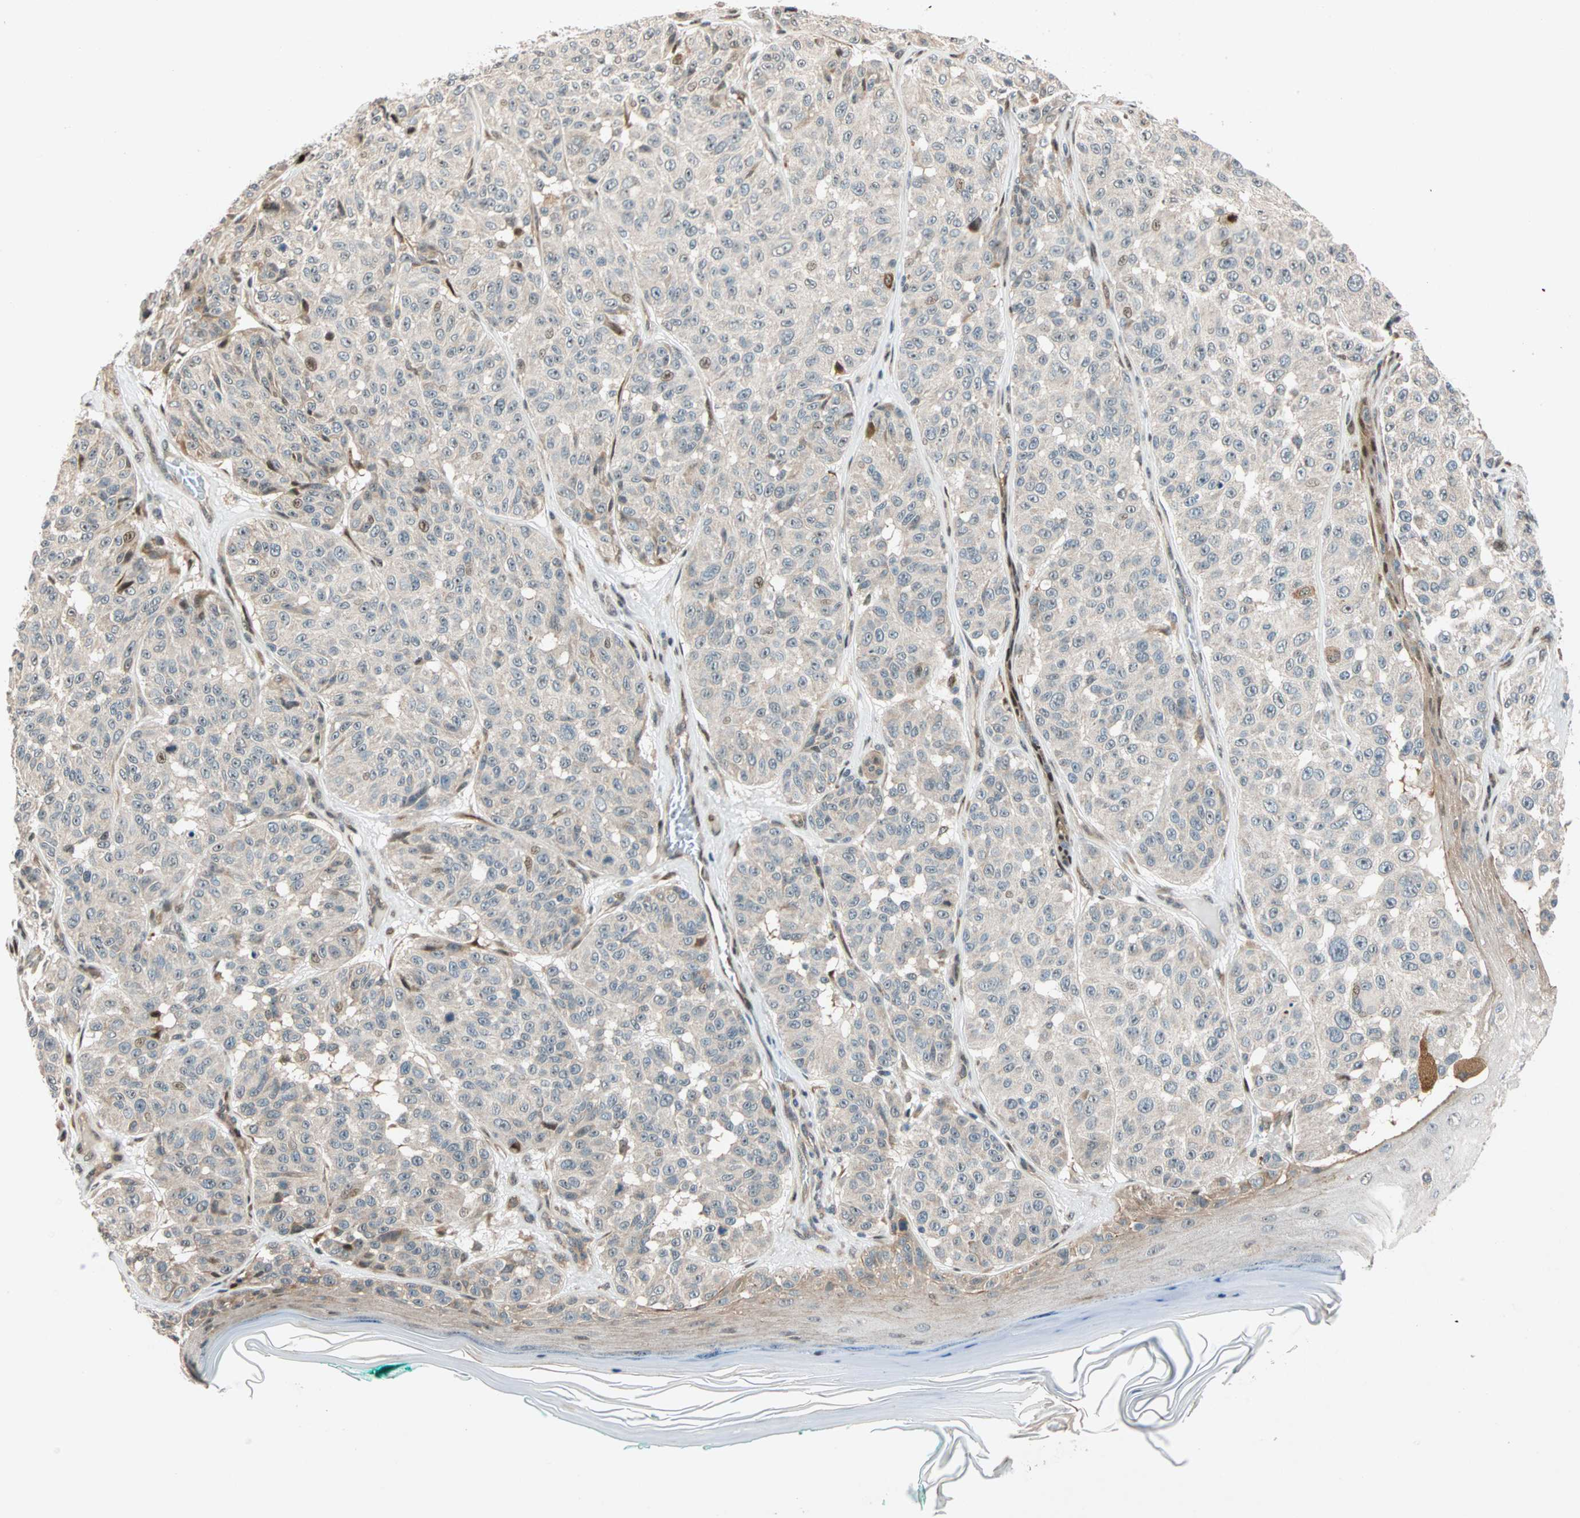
{"staining": {"intensity": "weak", "quantity": "25%-75%", "location": "cytoplasmic/membranous"}, "tissue": "melanoma", "cell_type": "Tumor cells", "image_type": "cancer", "snomed": [{"axis": "morphology", "description": "Malignant melanoma, NOS"}, {"axis": "topography", "description": "Skin"}], "caption": "Weak cytoplasmic/membranous expression is seen in approximately 25%-75% of tumor cells in malignant melanoma. (DAB (3,3'-diaminobenzidine) IHC, brown staining for protein, blue staining for nuclei).", "gene": "HECW1", "patient": {"sex": "female", "age": 46}}